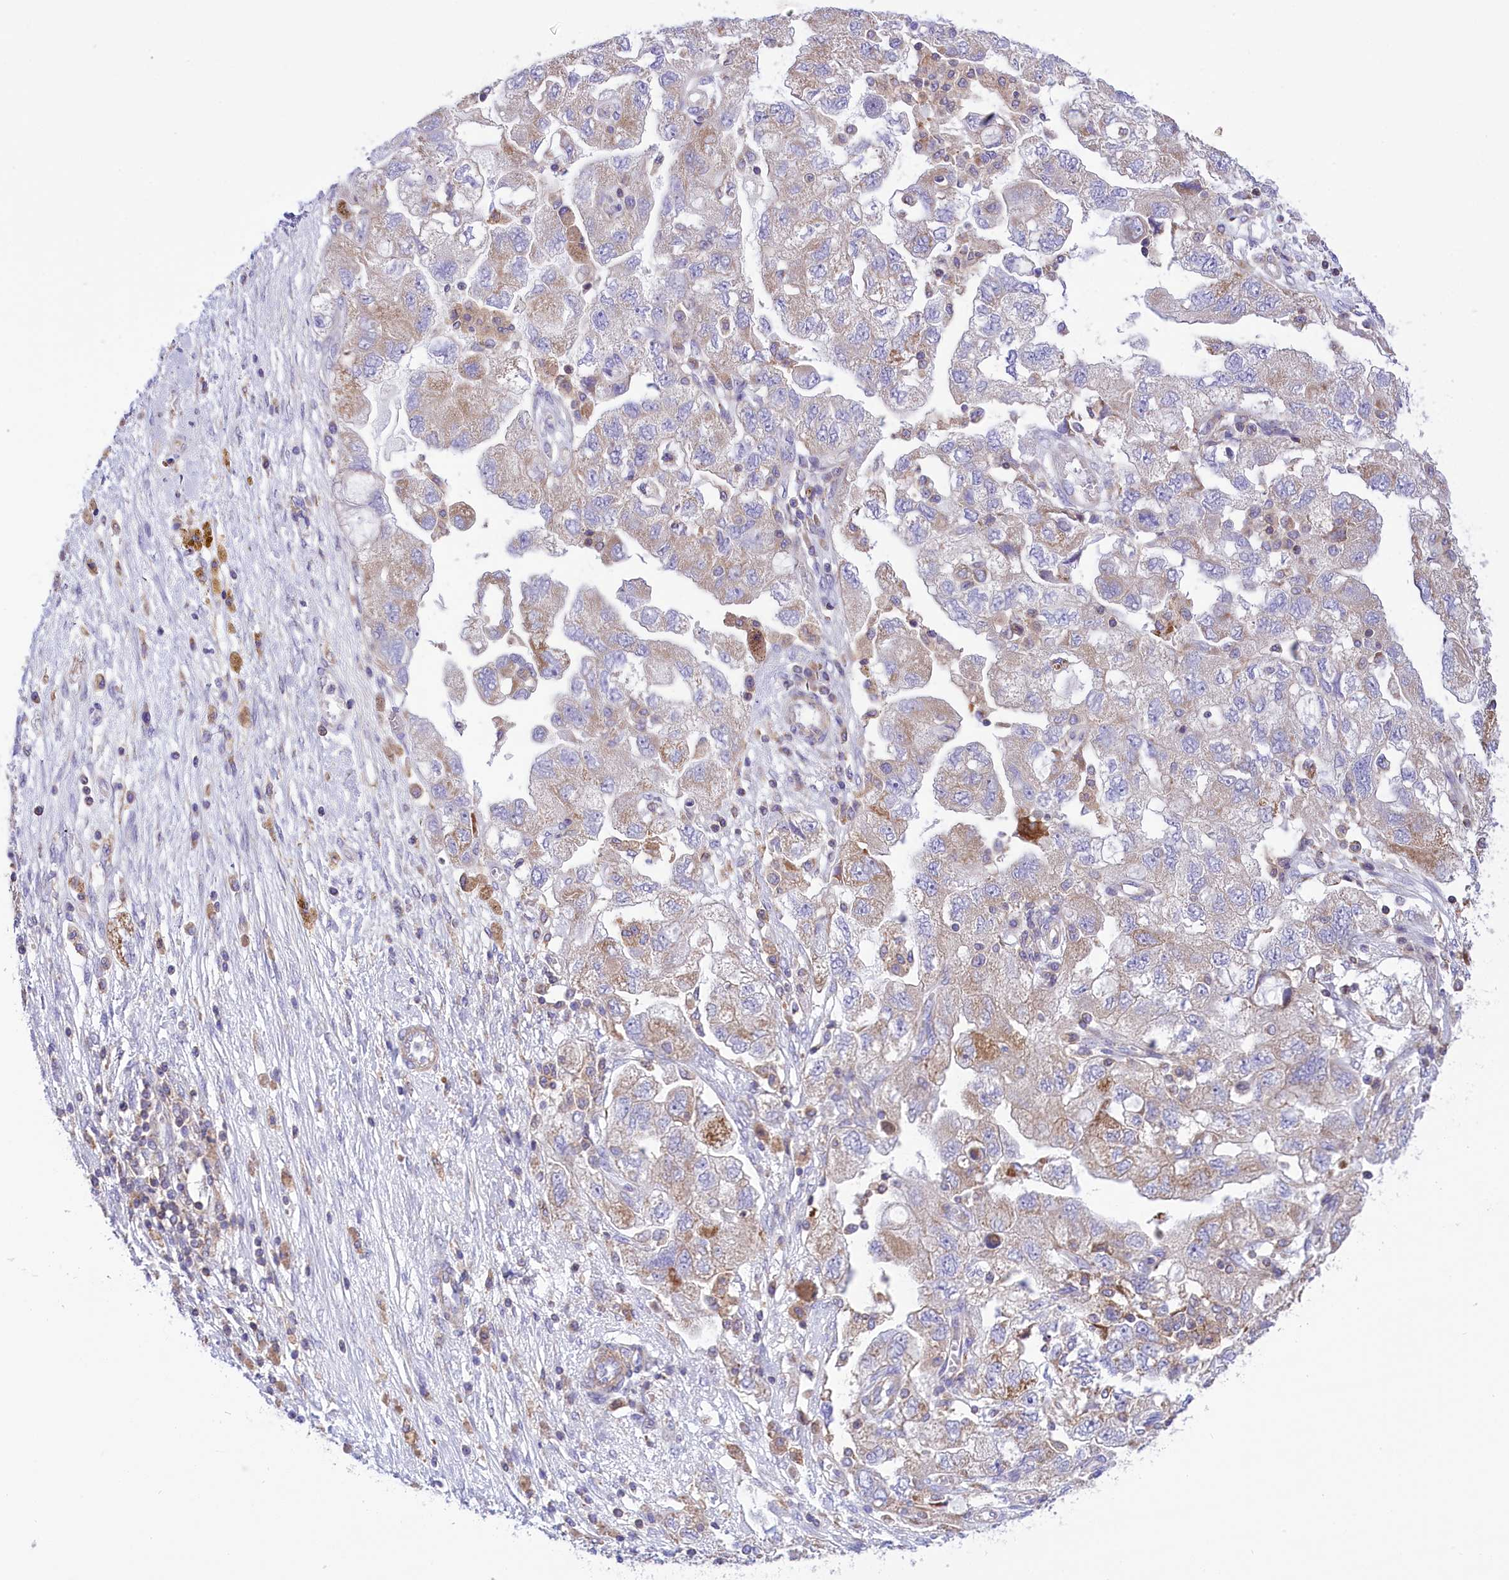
{"staining": {"intensity": "moderate", "quantity": "<25%", "location": "cytoplasmic/membranous"}, "tissue": "ovarian cancer", "cell_type": "Tumor cells", "image_type": "cancer", "snomed": [{"axis": "morphology", "description": "Carcinoma, NOS"}, {"axis": "morphology", "description": "Cystadenocarcinoma, serous, NOS"}, {"axis": "topography", "description": "Ovary"}], "caption": "Ovarian cancer stained with a protein marker displays moderate staining in tumor cells.", "gene": "CORO7-PAM16", "patient": {"sex": "female", "age": 69}}